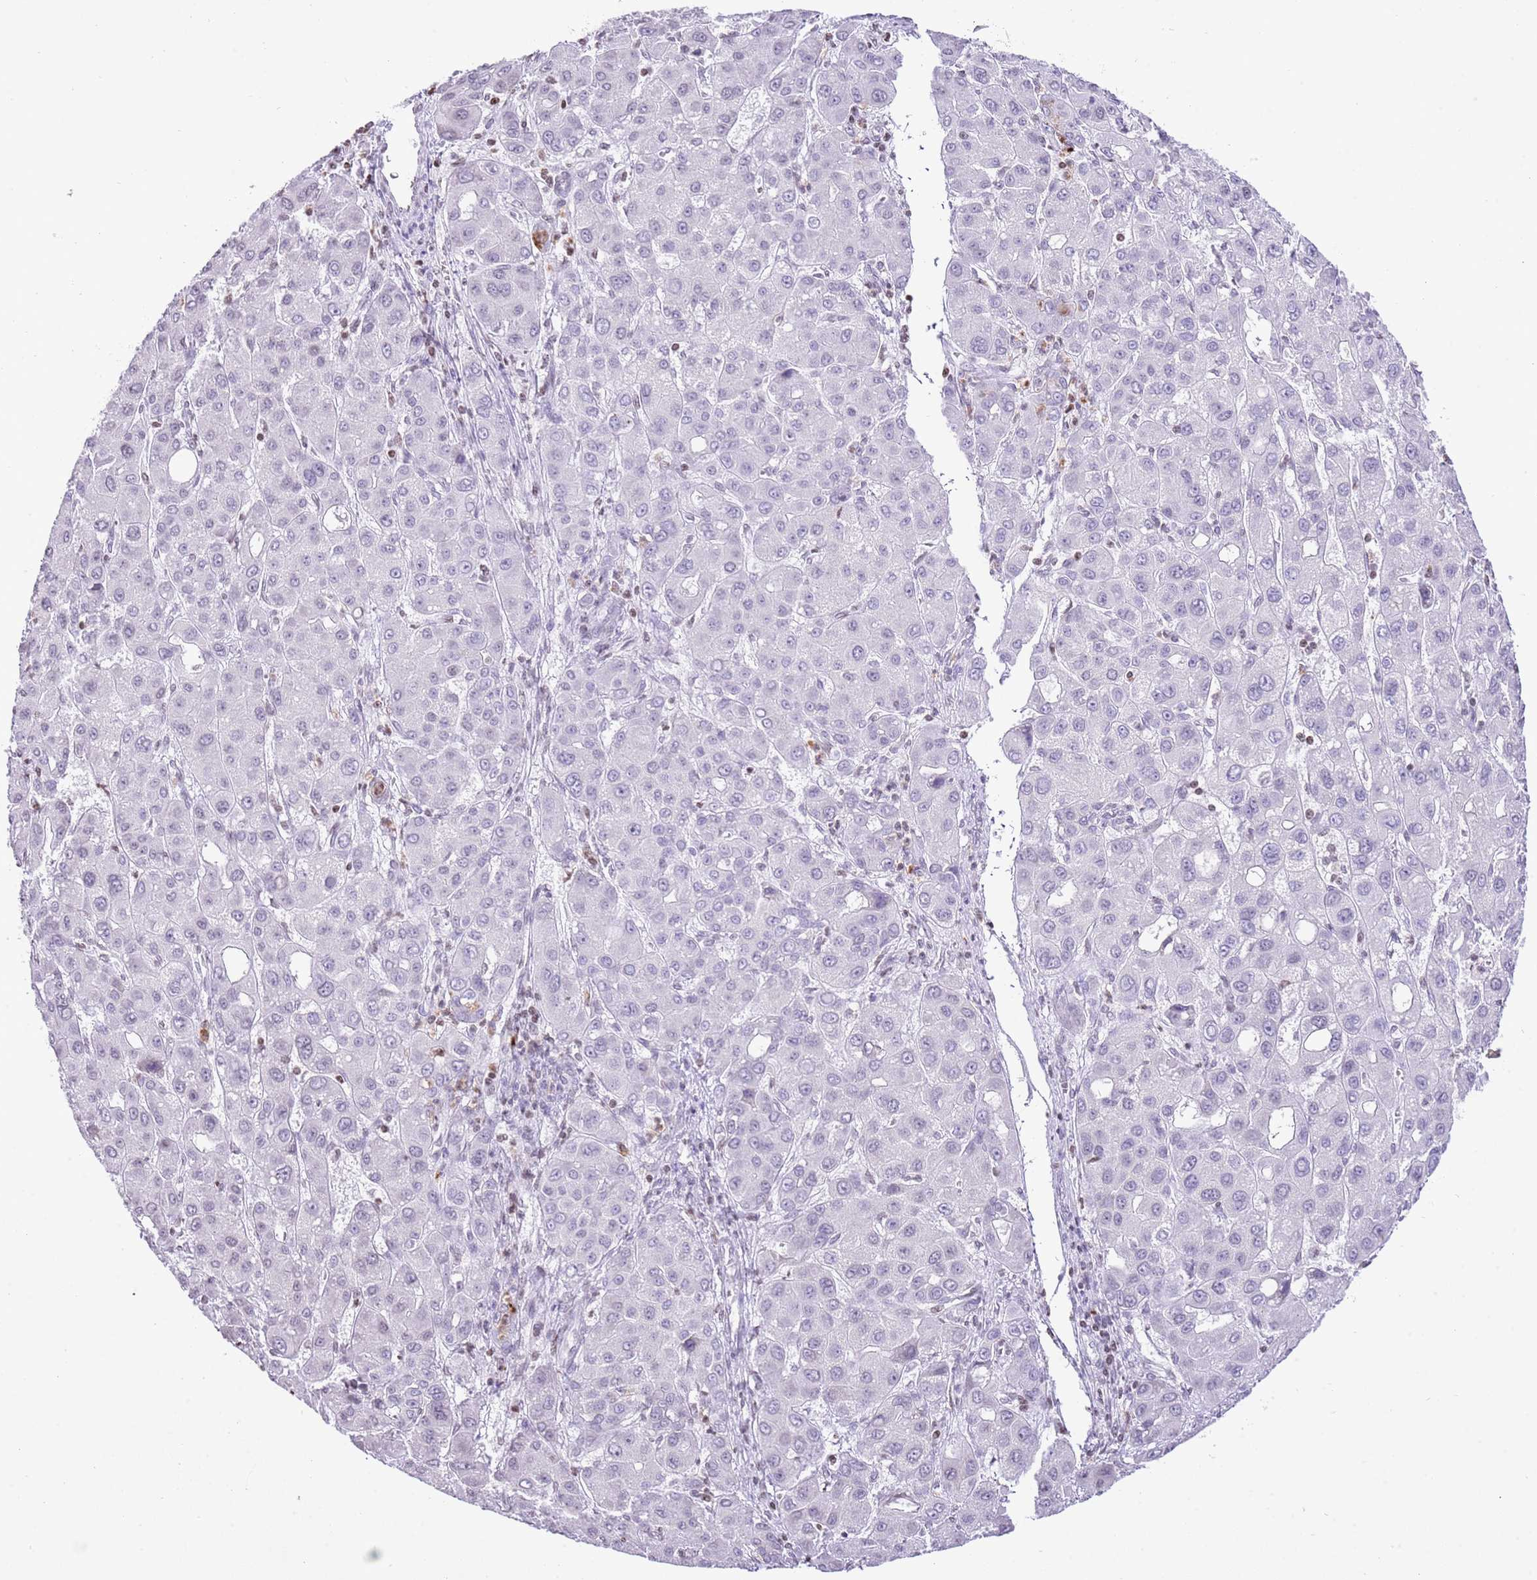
{"staining": {"intensity": "negative", "quantity": "none", "location": "none"}, "tissue": "liver cancer", "cell_type": "Tumor cells", "image_type": "cancer", "snomed": [{"axis": "morphology", "description": "Carcinoma, Hepatocellular, NOS"}, {"axis": "topography", "description": "Liver"}], "caption": "Immunohistochemistry histopathology image of neoplastic tissue: human liver cancer (hepatocellular carcinoma) stained with DAB demonstrates no significant protein expression in tumor cells.", "gene": "PRR15", "patient": {"sex": "male", "age": 55}}